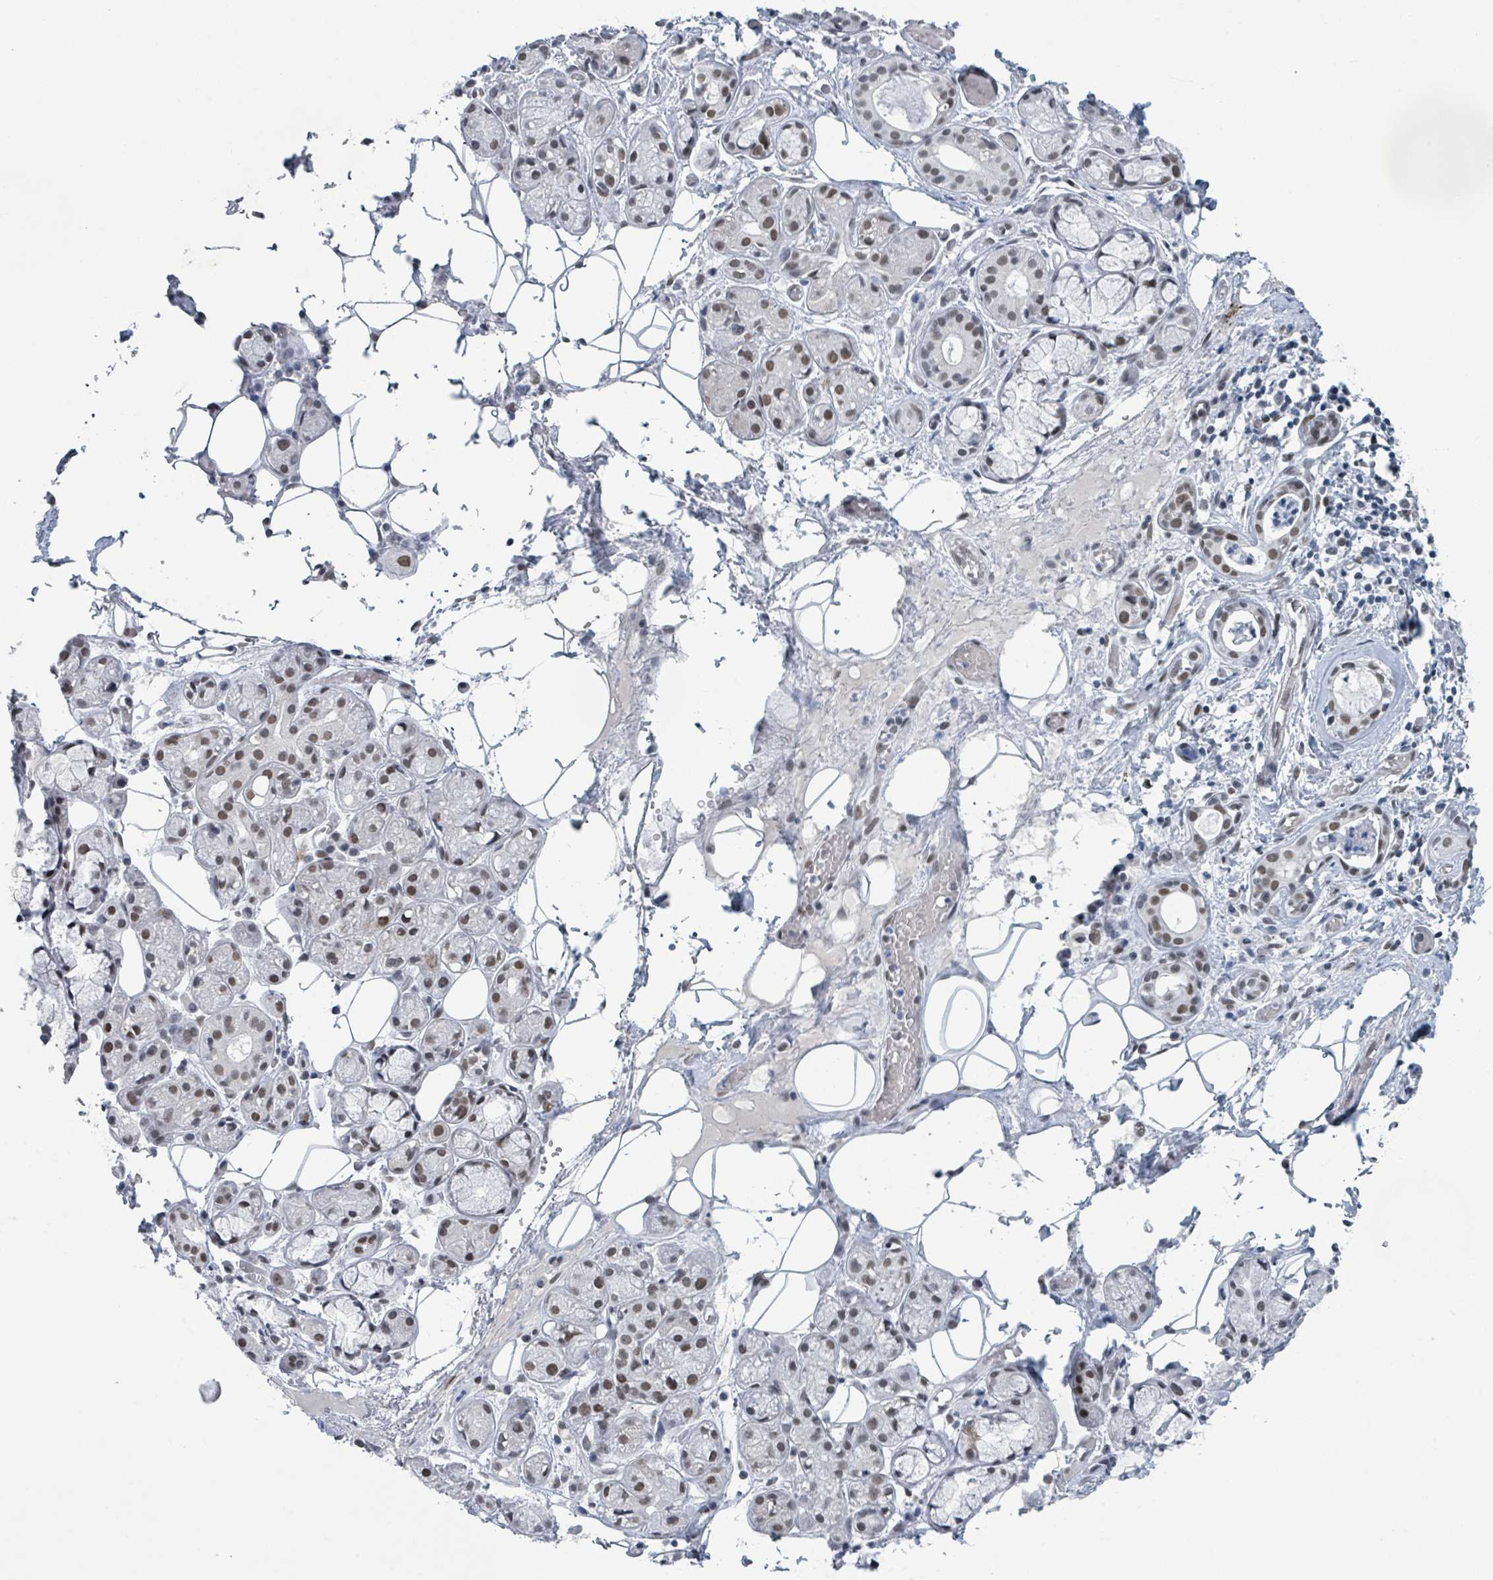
{"staining": {"intensity": "weak", "quantity": "25%-75%", "location": "nuclear"}, "tissue": "salivary gland", "cell_type": "Glandular cells", "image_type": "normal", "snomed": [{"axis": "morphology", "description": "Normal tissue, NOS"}, {"axis": "topography", "description": "Salivary gland"}], "caption": "Immunohistochemistry staining of normal salivary gland, which reveals low levels of weak nuclear expression in about 25%-75% of glandular cells indicating weak nuclear protein positivity. The staining was performed using DAB (brown) for protein detection and nuclei were counterstained in hematoxylin (blue).", "gene": "EHMT2", "patient": {"sex": "male", "age": 82}}